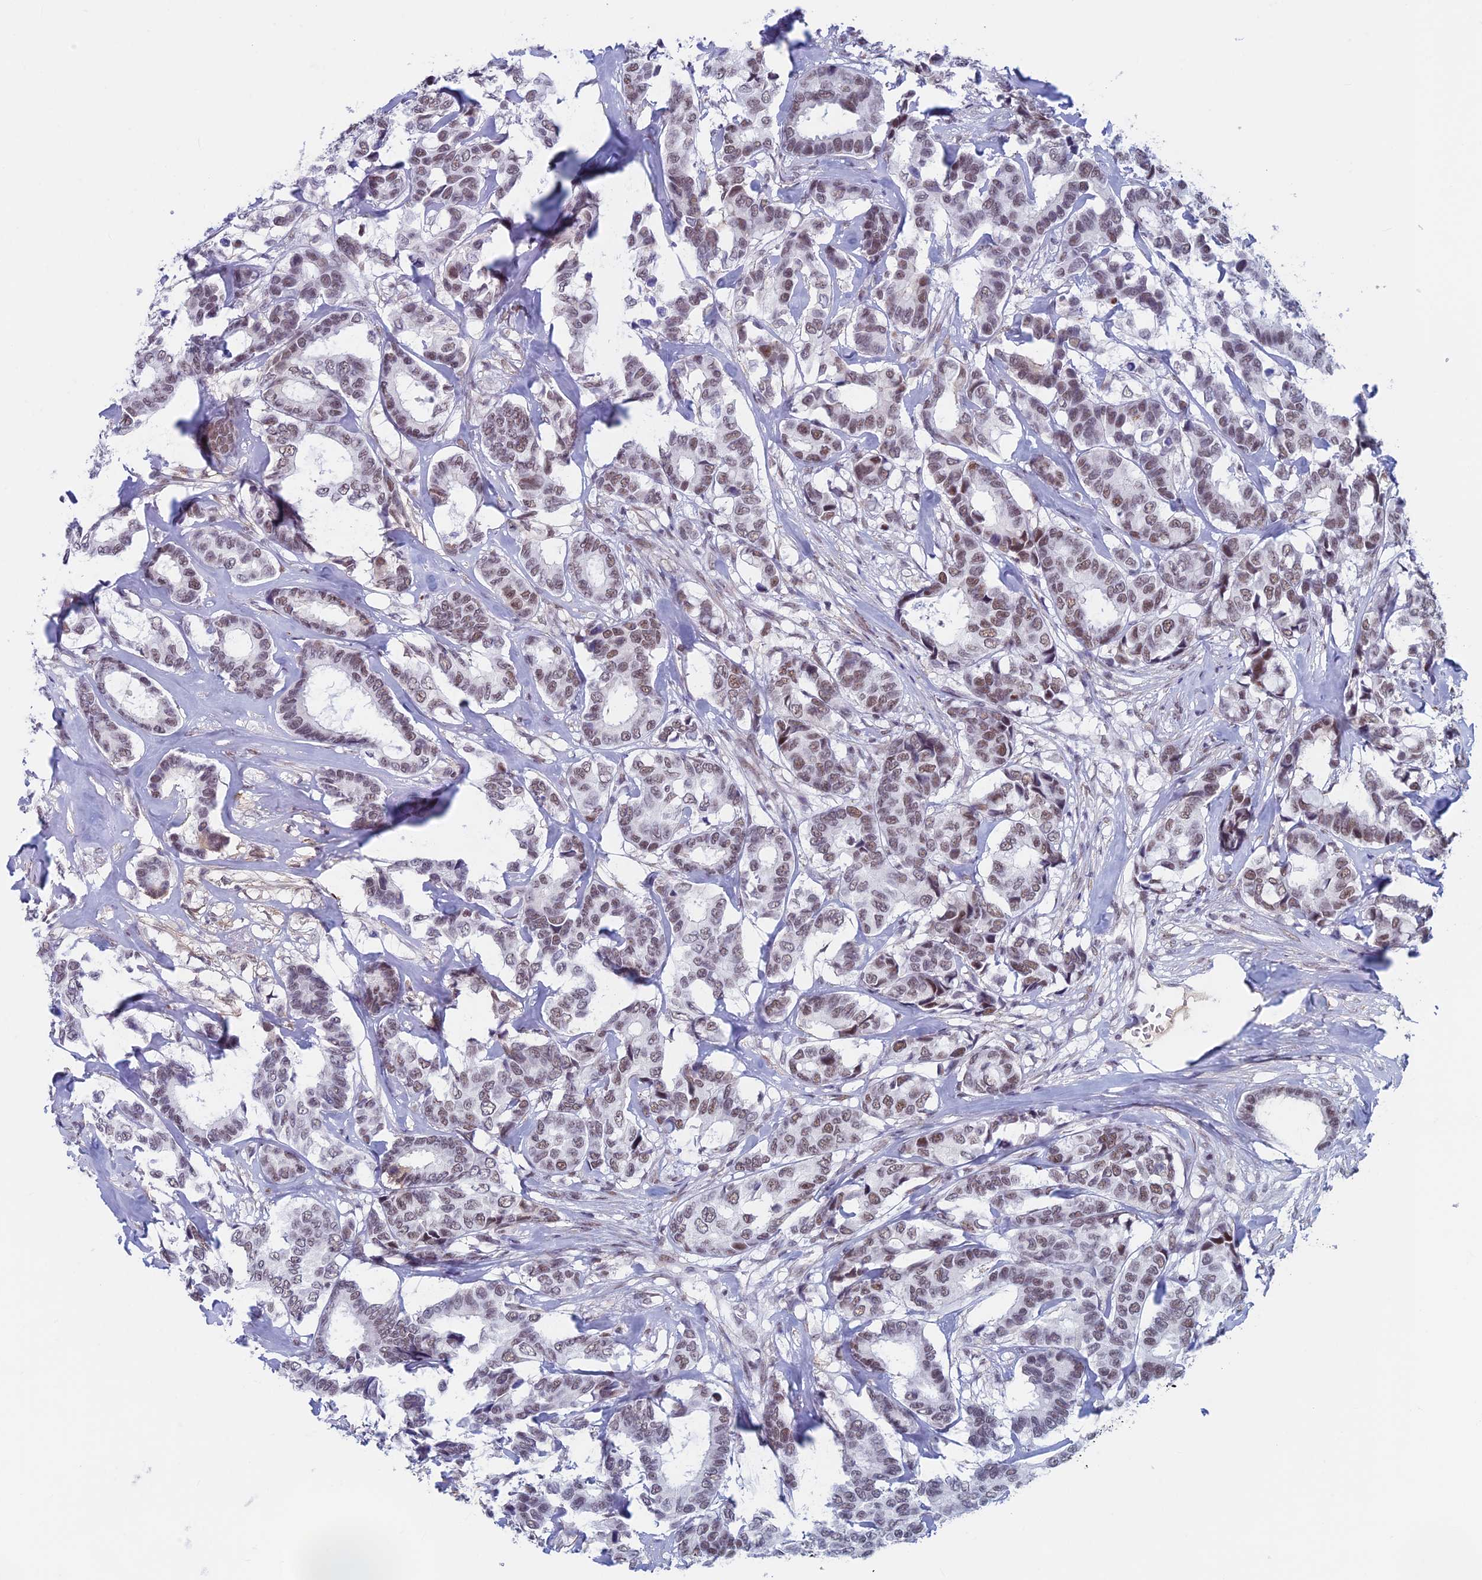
{"staining": {"intensity": "moderate", "quantity": "25%-75%", "location": "nuclear"}, "tissue": "breast cancer", "cell_type": "Tumor cells", "image_type": "cancer", "snomed": [{"axis": "morphology", "description": "Duct carcinoma"}, {"axis": "topography", "description": "Breast"}], "caption": "Breast cancer (invasive ductal carcinoma) was stained to show a protein in brown. There is medium levels of moderate nuclear expression in about 25%-75% of tumor cells.", "gene": "ASH2L", "patient": {"sex": "female", "age": 87}}